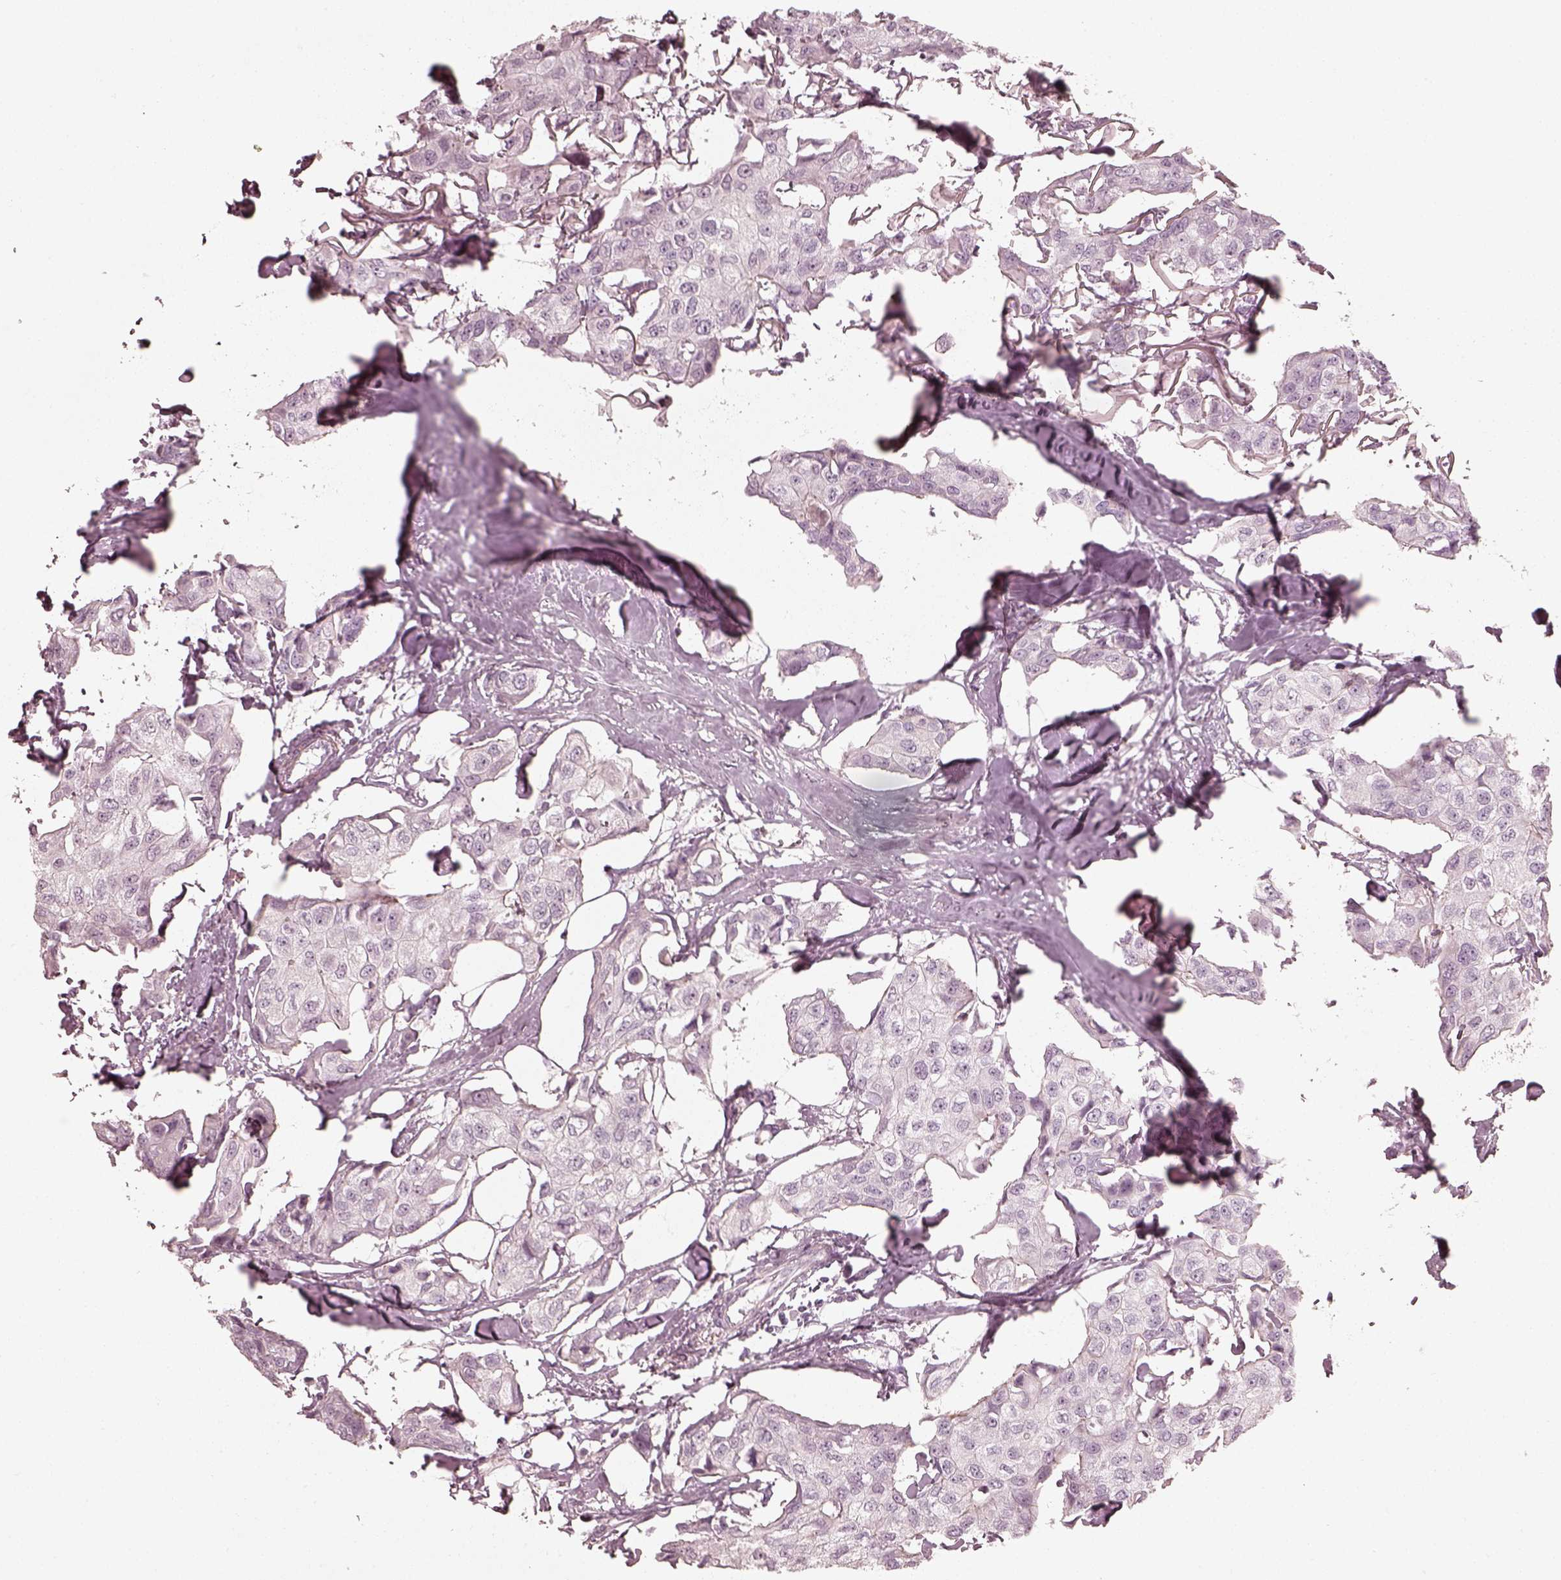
{"staining": {"intensity": "negative", "quantity": "none", "location": "none"}, "tissue": "breast cancer", "cell_type": "Tumor cells", "image_type": "cancer", "snomed": [{"axis": "morphology", "description": "Duct carcinoma"}, {"axis": "topography", "description": "Breast"}], "caption": "This is an immunohistochemistry (IHC) histopathology image of human breast cancer. There is no staining in tumor cells.", "gene": "PRLHR", "patient": {"sex": "female", "age": 80}}